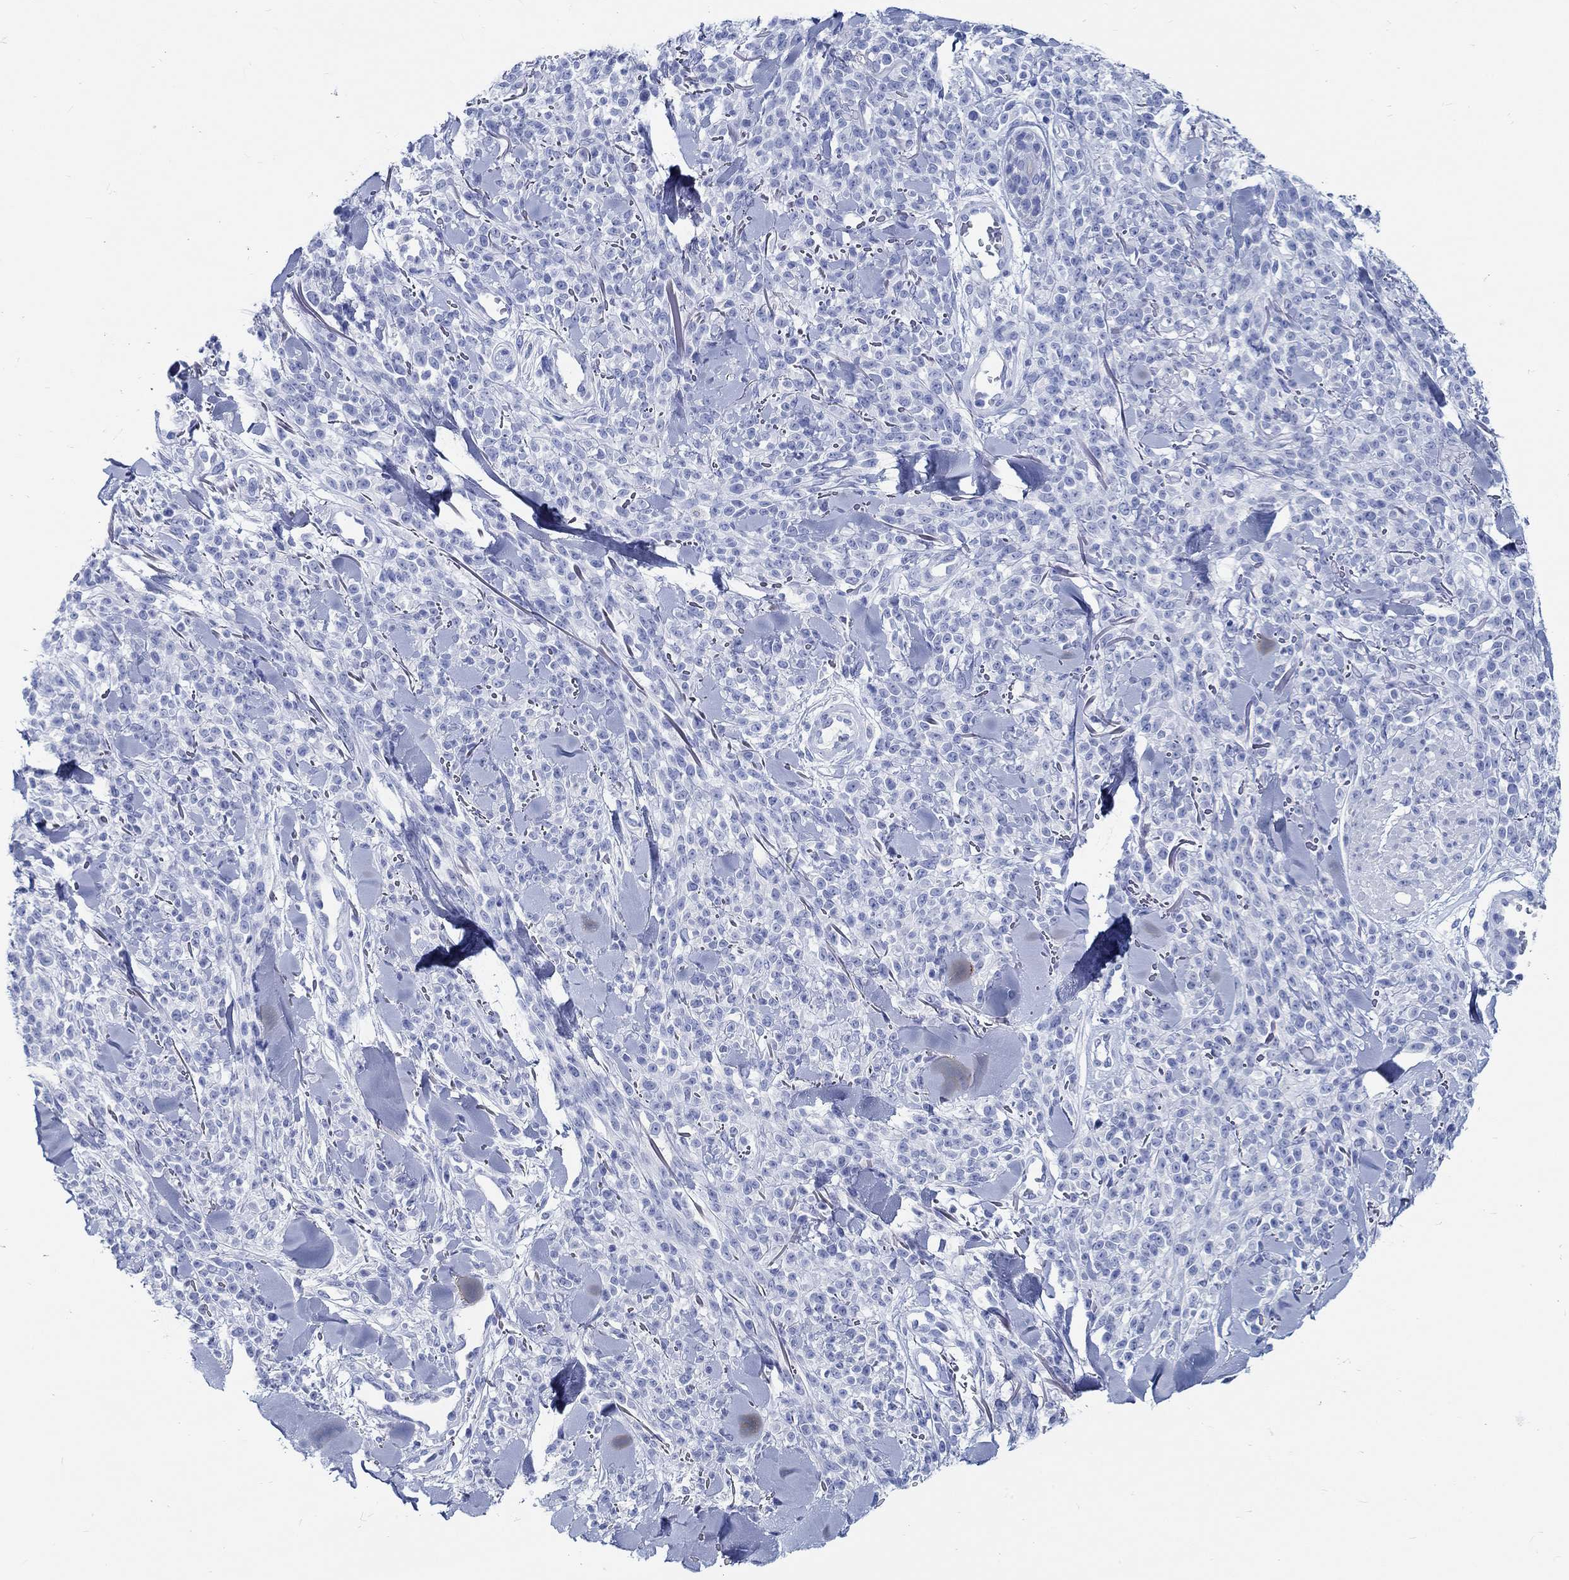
{"staining": {"intensity": "negative", "quantity": "none", "location": "none"}, "tissue": "melanoma", "cell_type": "Tumor cells", "image_type": "cancer", "snomed": [{"axis": "morphology", "description": "Malignant melanoma, NOS"}, {"axis": "topography", "description": "Skin"}, {"axis": "topography", "description": "Skin of trunk"}], "caption": "Immunohistochemistry (IHC) micrograph of neoplastic tissue: human malignant melanoma stained with DAB (3,3'-diaminobenzidine) reveals no significant protein expression in tumor cells.", "gene": "RD3L", "patient": {"sex": "male", "age": 74}}